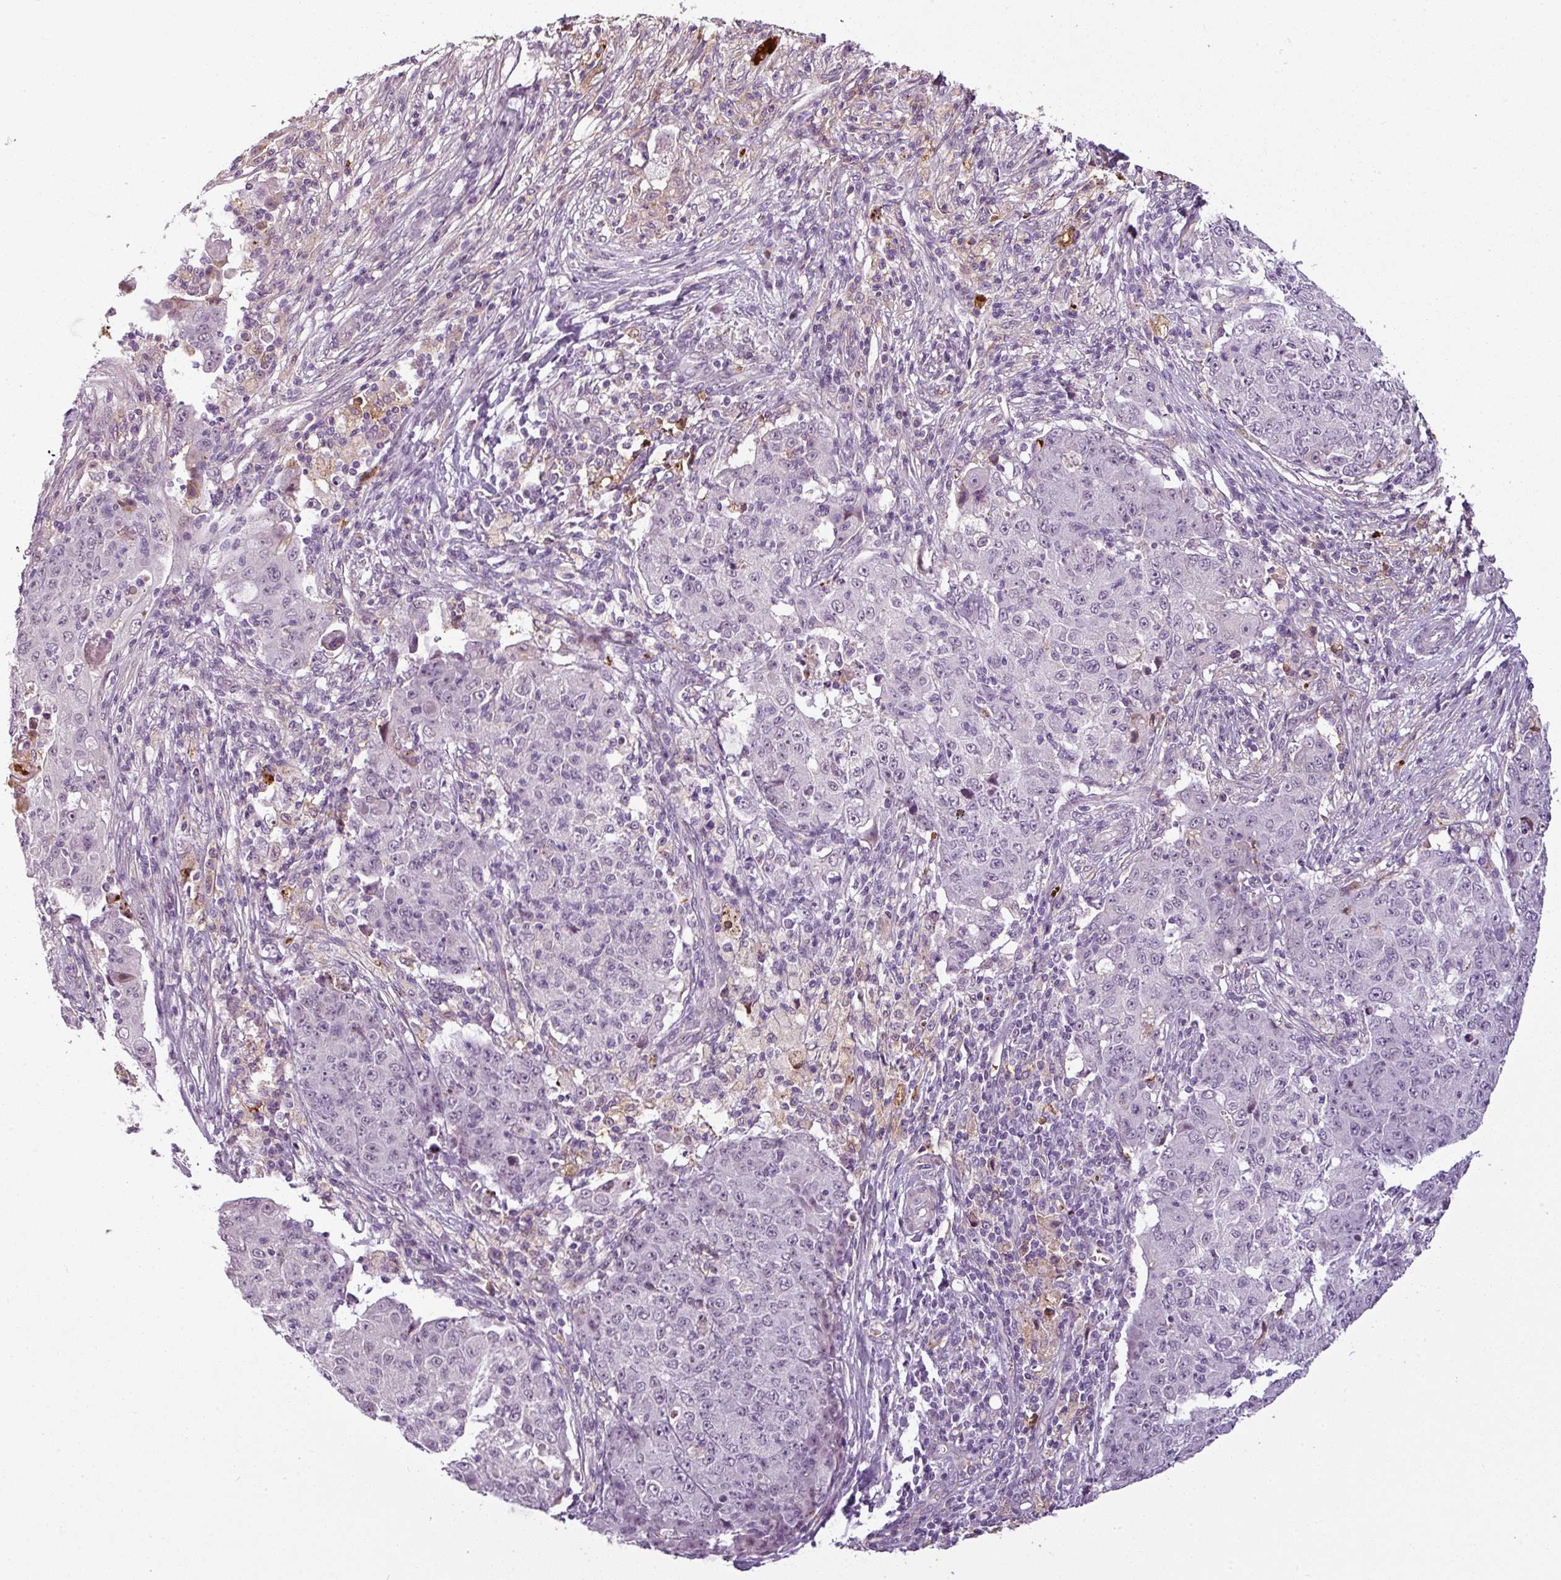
{"staining": {"intensity": "negative", "quantity": "none", "location": "none"}, "tissue": "ovarian cancer", "cell_type": "Tumor cells", "image_type": "cancer", "snomed": [{"axis": "morphology", "description": "Carcinoma, endometroid"}, {"axis": "topography", "description": "Ovary"}], "caption": "This is an immunohistochemistry (IHC) histopathology image of ovarian endometroid carcinoma. There is no expression in tumor cells.", "gene": "APOC1", "patient": {"sex": "female", "age": 42}}